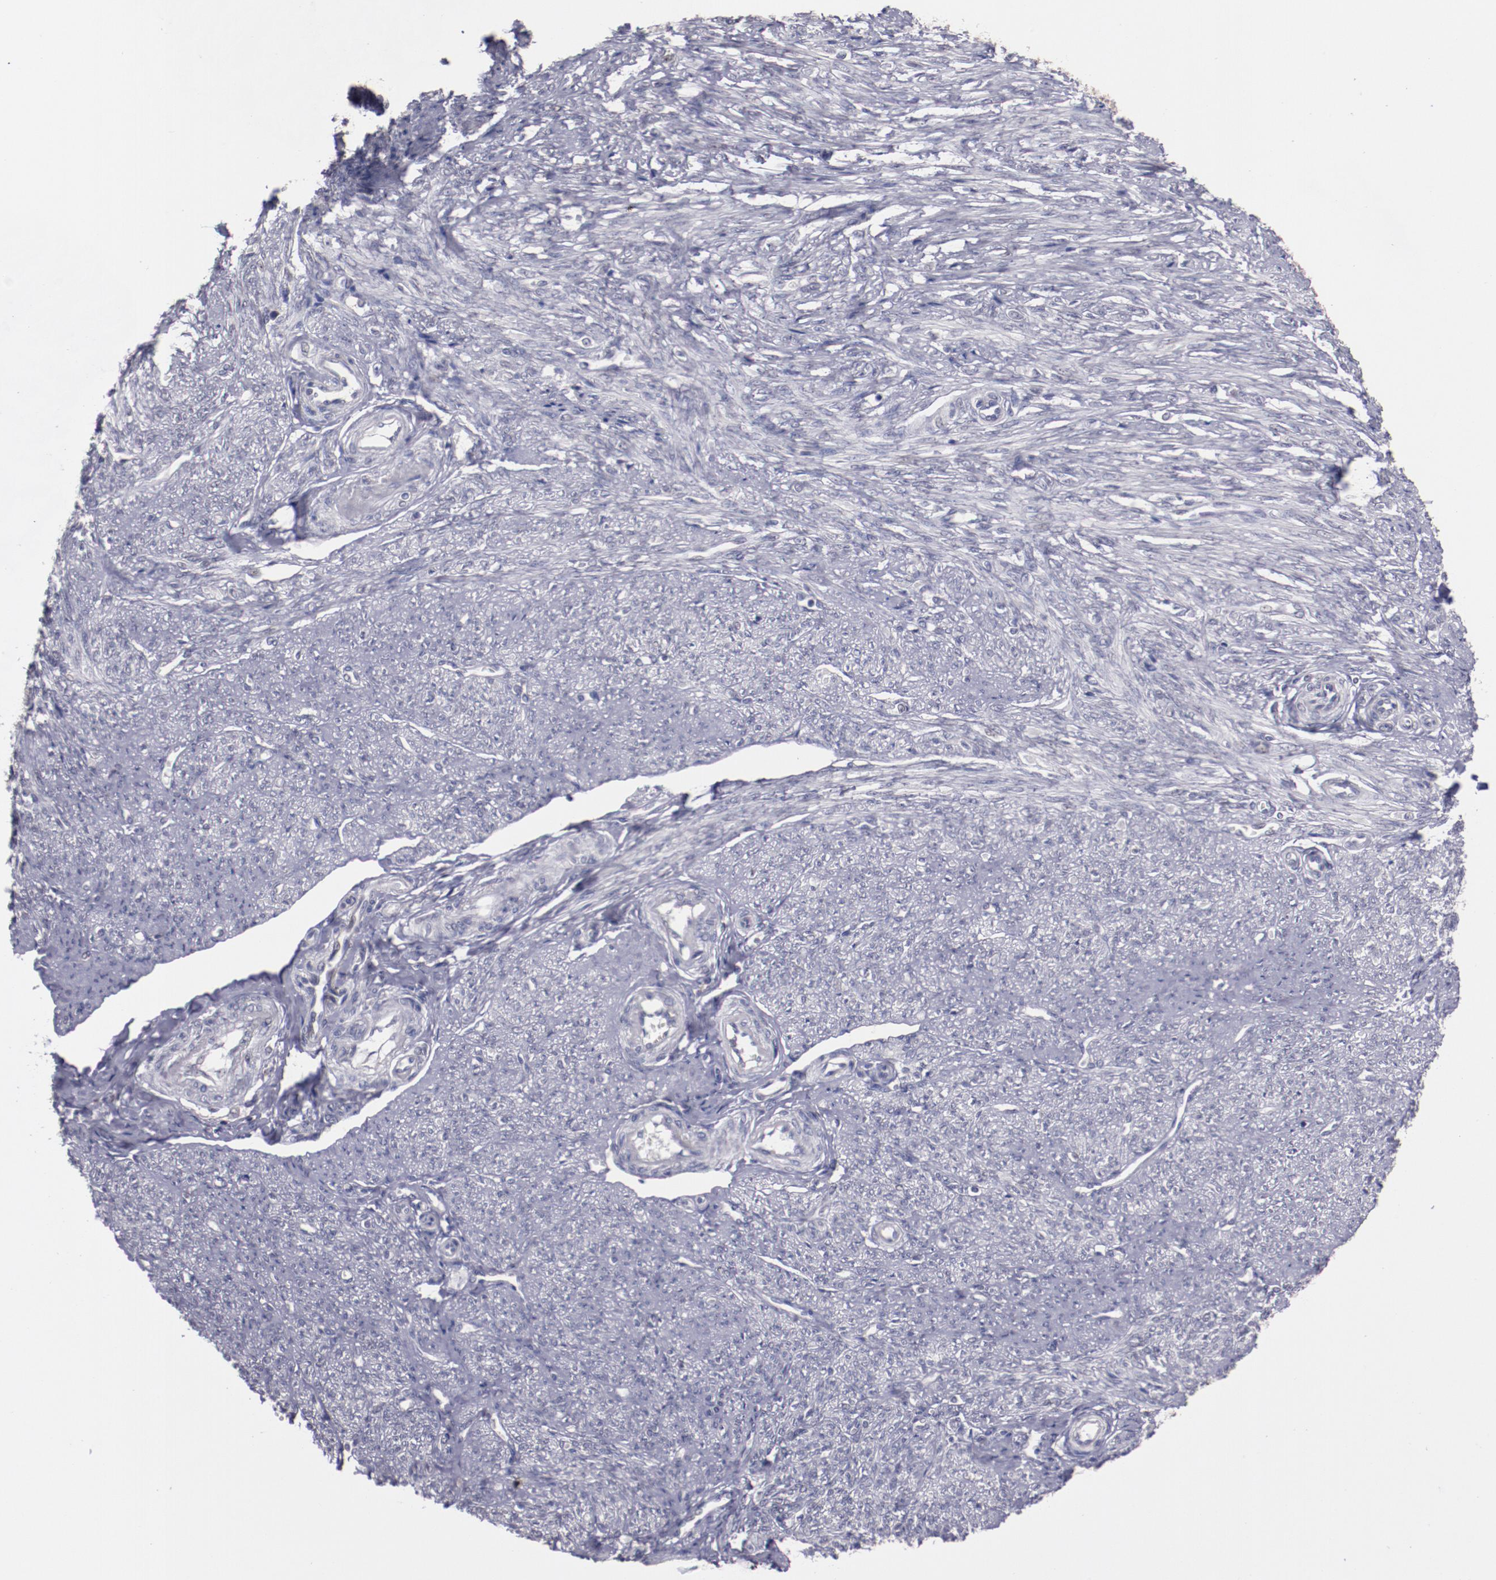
{"staining": {"intensity": "weak", "quantity": "<25%", "location": "cytoplasmic/membranous,nuclear"}, "tissue": "smooth muscle", "cell_type": "Smooth muscle cells", "image_type": "normal", "snomed": [{"axis": "morphology", "description": "Normal tissue, NOS"}, {"axis": "topography", "description": "Smooth muscle"}], "caption": "The micrograph reveals no staining of smooth muscle cells in normal smooth muscle.", "gene": "NRXN3", "patient": {"sex": "female", "age": 65}}